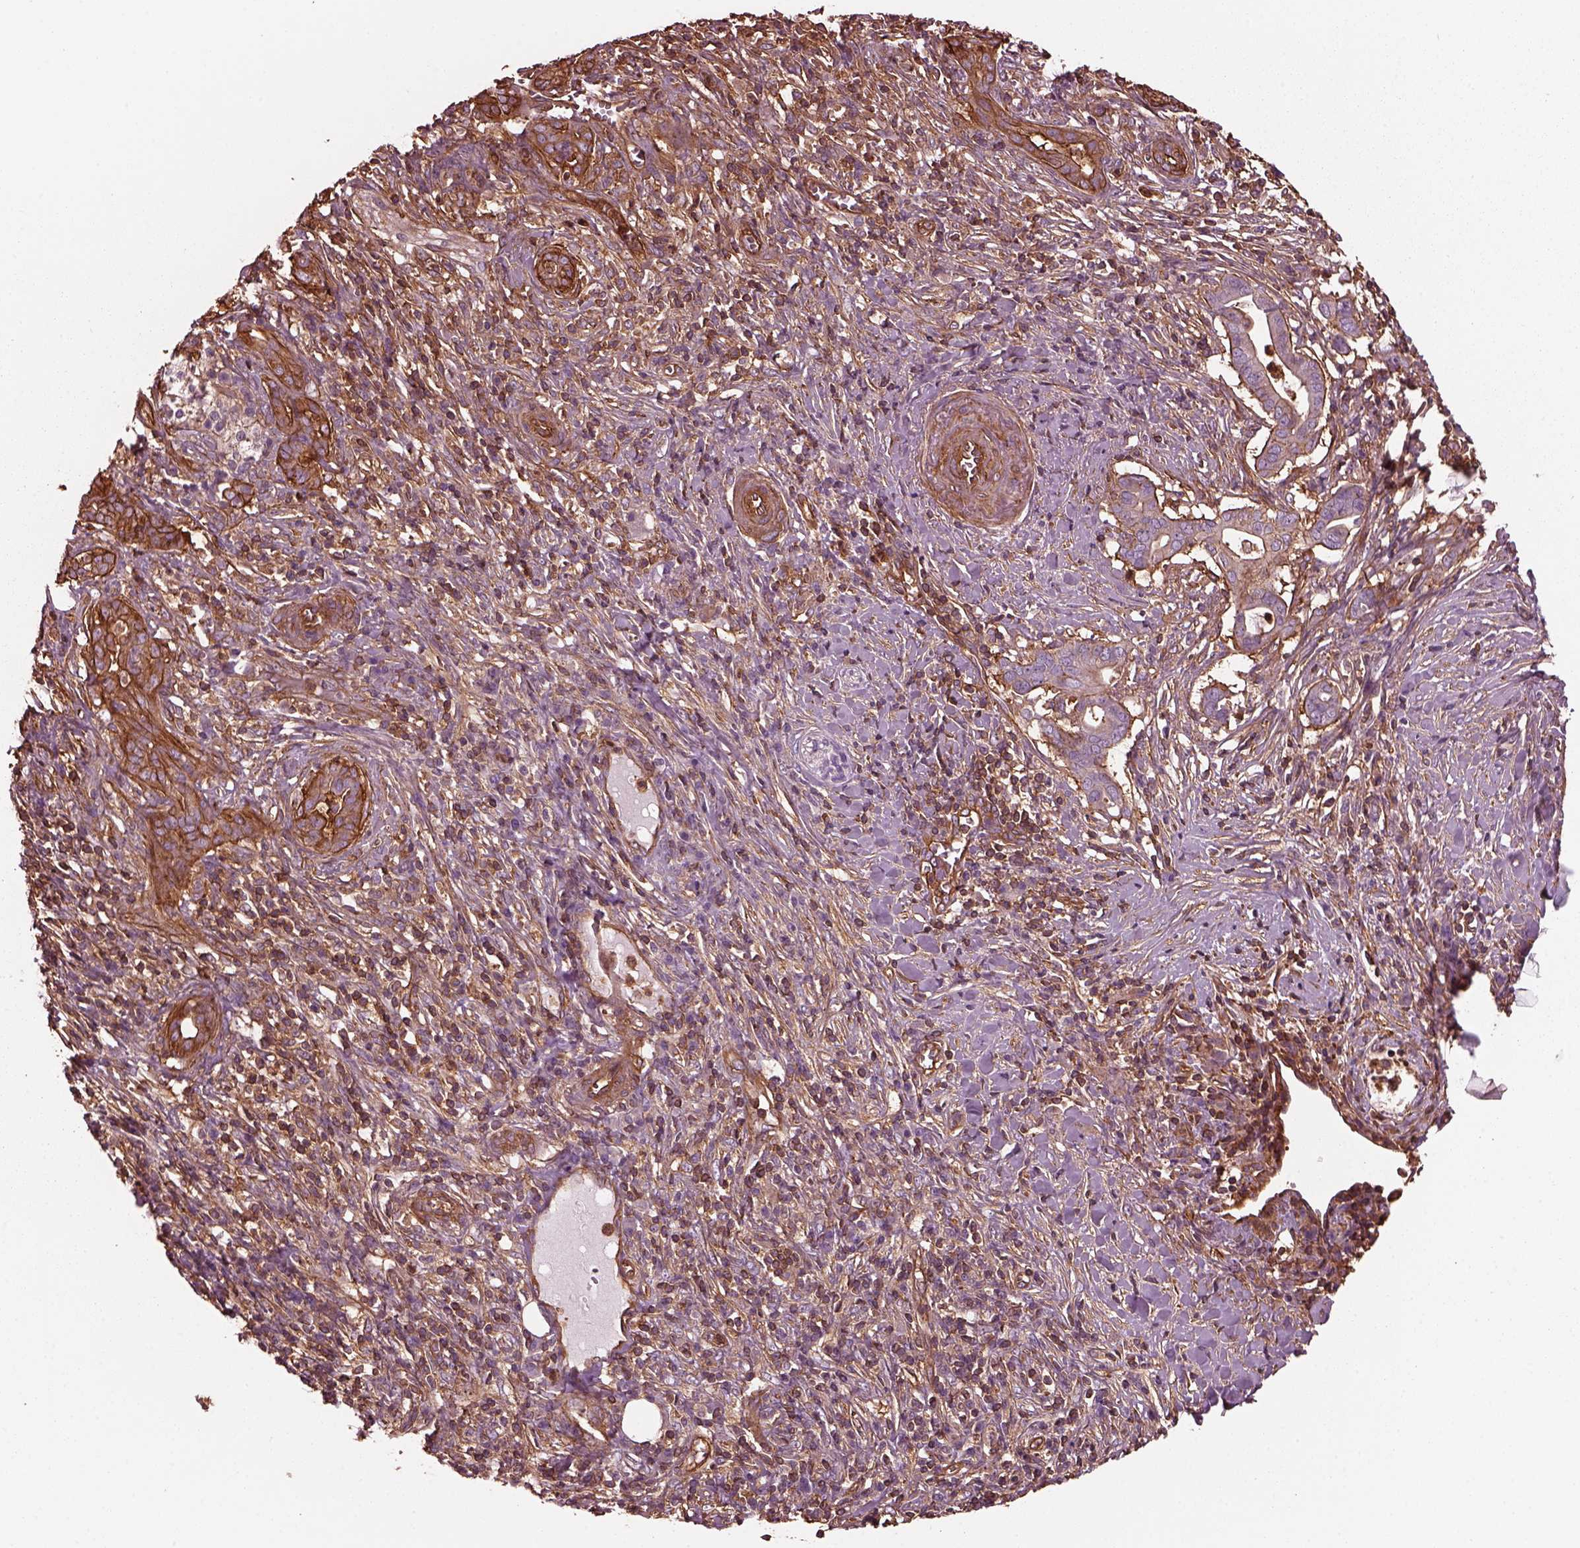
{"staining": {"intensity": "strong", "quantity": "<25%", "location": "cytoplasmic/membranous"}, "tissue": "pancreatic cancer", "cell_type": "Tumor cells", "image_type": "cancer", "snomed": [{"axis": "morphology", "description": "Adenocarcinoma, NOS"}, {"axis": "topography", "description": "Pancreas"}], "caption": "IHC of human pancreatic cancer displays medium levels of strong cytoplasmic/membranous staining in approximately <25% of tumor cells. (IHC, brightfield microscopy, high magnification).", "gene": "MYL6", "patient": {"sex": "male", "age": 61}}